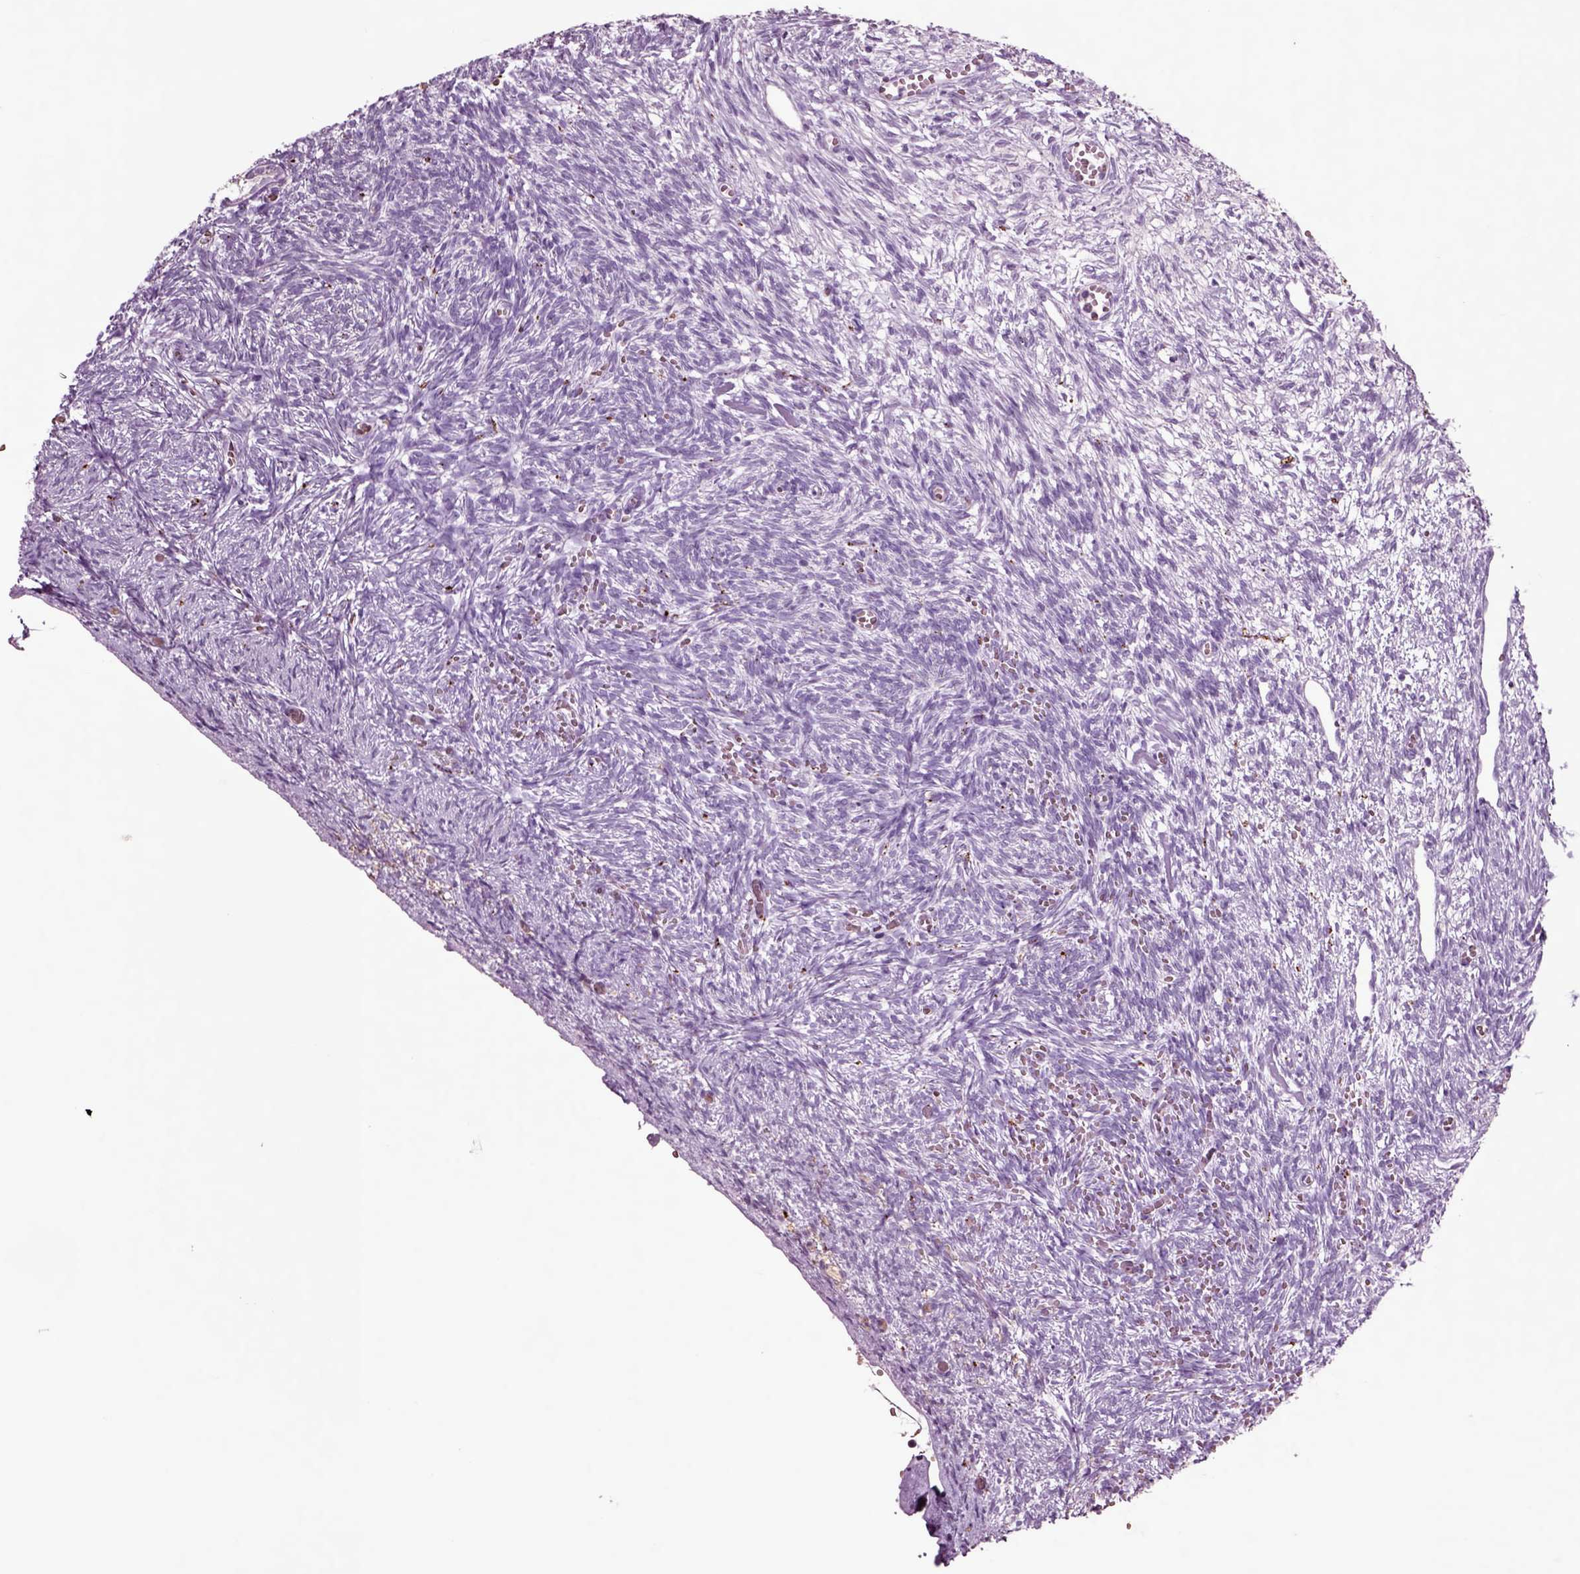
{"staining": {"intensity": "negative", "quantity": "none", "location": "none"}, "tissue": "ovary", "cell_type": "Follicle cells", "image_type": "normal", "snomed": [{"axis": "morphology", "description": "Normal tissue, NOS"}, {"axis": "topography", "description": "Ovary"}], "caption": "Follicle cells are negative for protein expression in benign human ovary. (DAB IHC visualized using brightfield microscopy, high magnification).", "gene": "CHGB", "patient": {"sex": "female", "age": 43}}